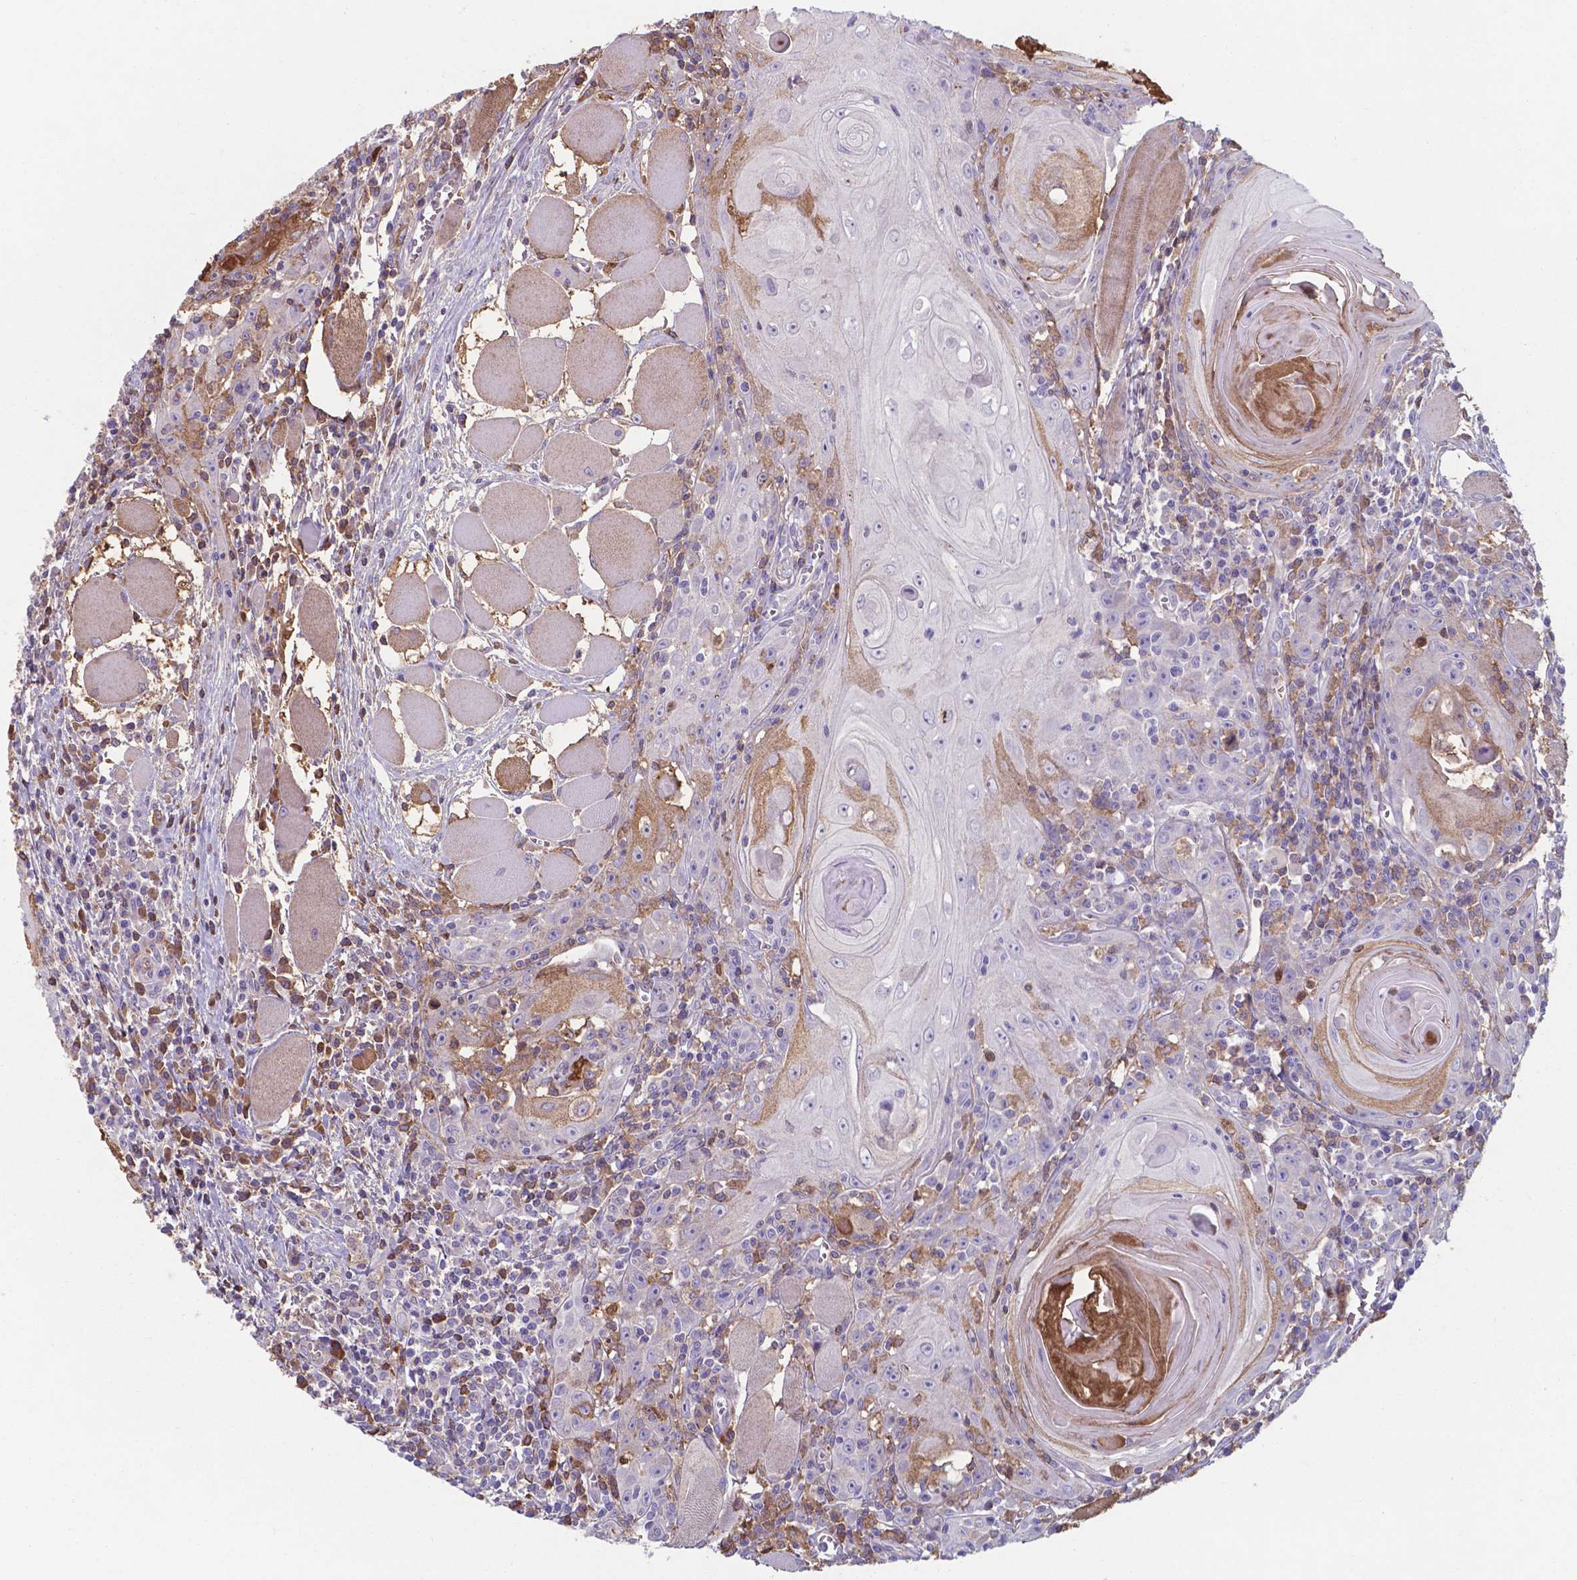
{"staining": {"intensity": "moderate", "quantity": "<25%", "location": "cytoplasmic/membranous"}, "tissue": "head and neck cancer", "cell_type": "Tumor cells", "image_type": "cancer", "snomed": [{"axis": "morphology", "description": "Normal tissue, NOS"}, {"axis": "morphology", "description": "Squamous cell carcinoma, NOS"}, {"axis": "topography", "description": "Oral tissue"}, {"axis": "topography", "description": "Head-Neck"}], "caption": "Protein expression analysis of human squamous cell carcinoma (head and neck) reveals moderate cytoplasmic/membranous expression in about <25% of tumor cells.", "gene": "SERPINA1", "patient": {"sex": "male", "age": 52}}